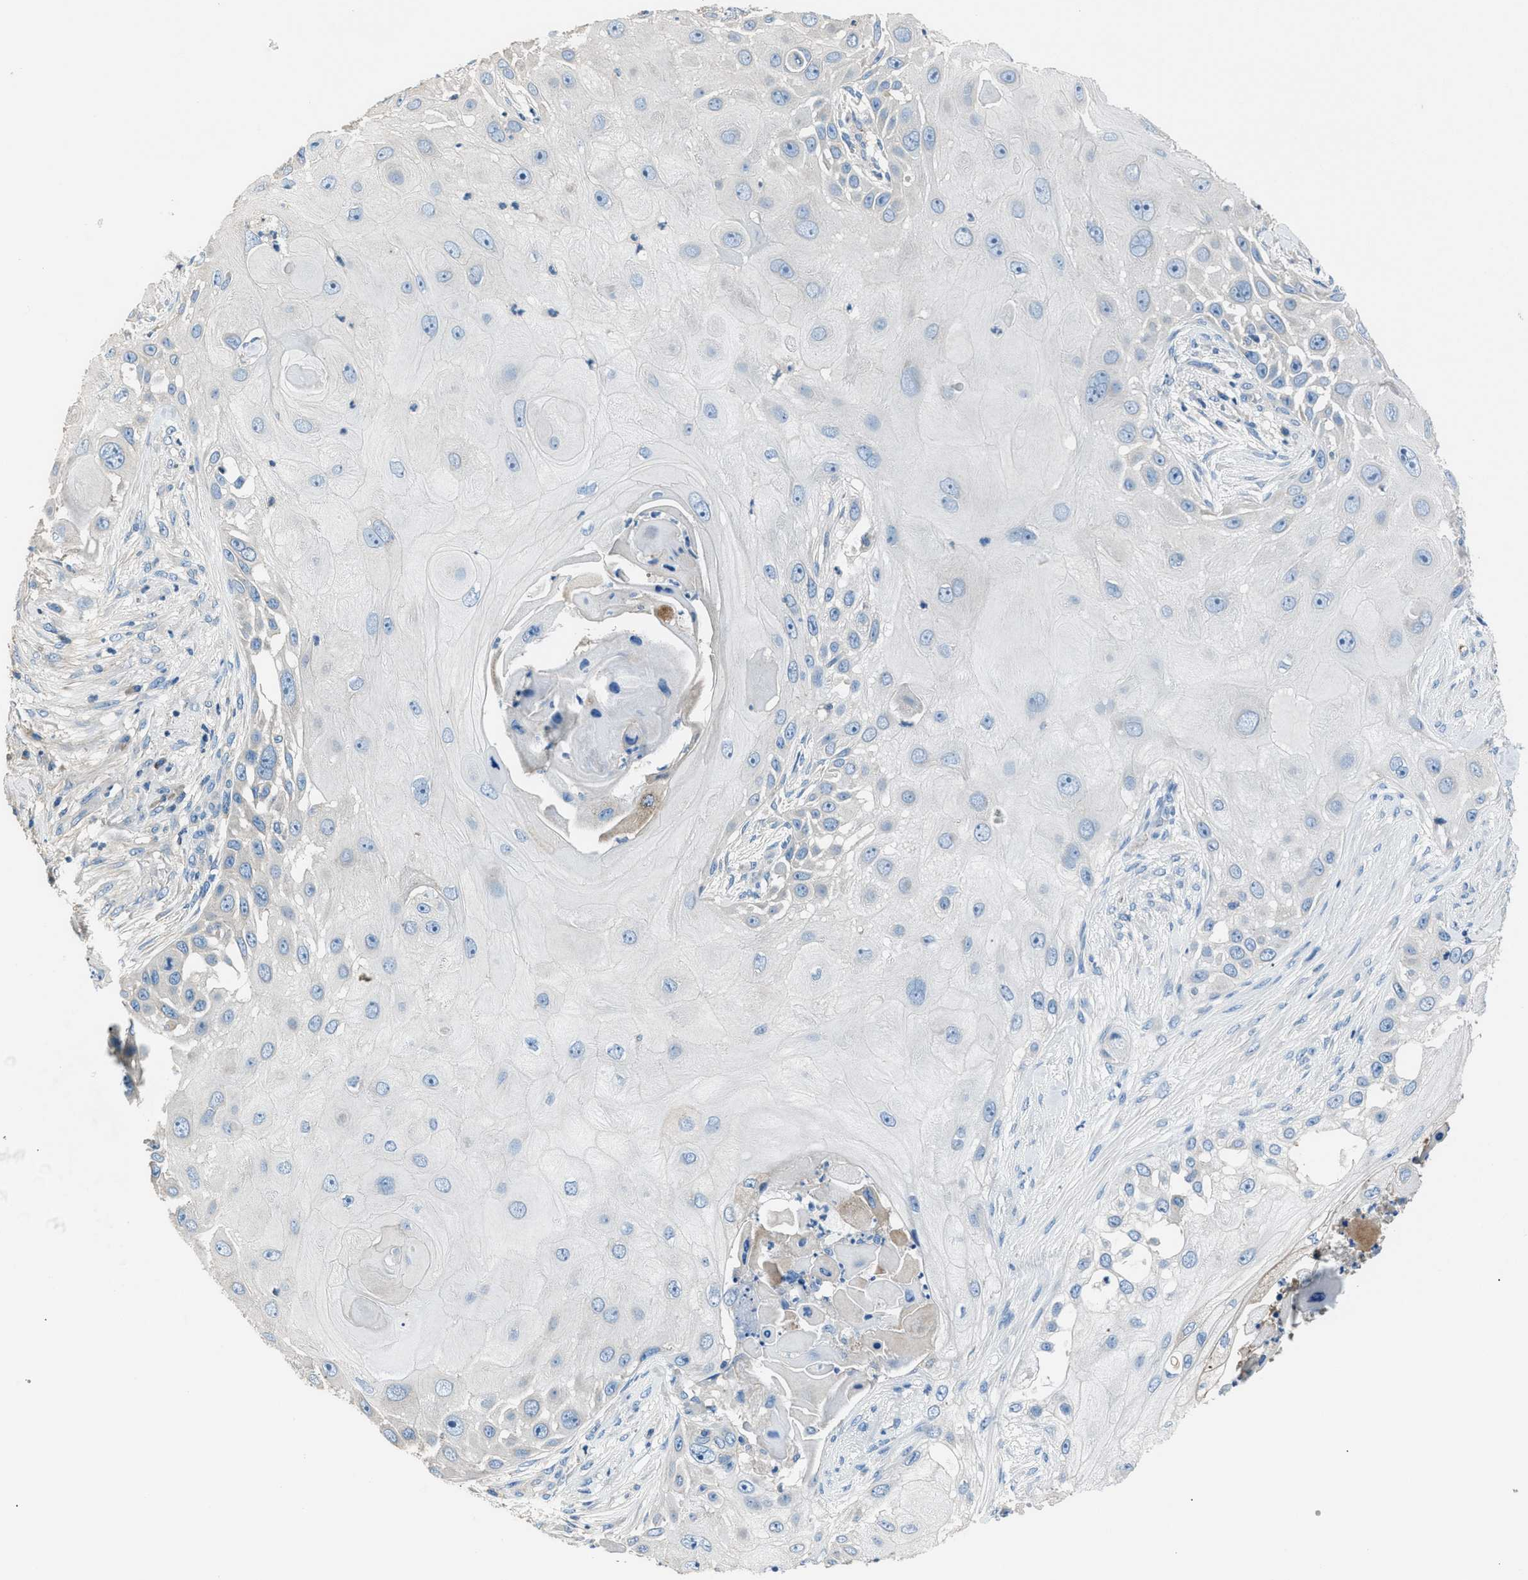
{"staining": {"intensity": "negative", "quantity": "none", "location": "none"}, "tissue": "skin cancer", "cell_type": "Tumor cells", "image_type": "cancer", "snomed": [{"axis": "morphology", "description": "Squamous cell carcinoma, NOS"}, {"axis": "topography", "description": "Skin"}], "caption": "There is no significant expression in tumor cells of skin cancer.", "gene": "SGCZ", "patient": {"sex": "female", "age": 44}}